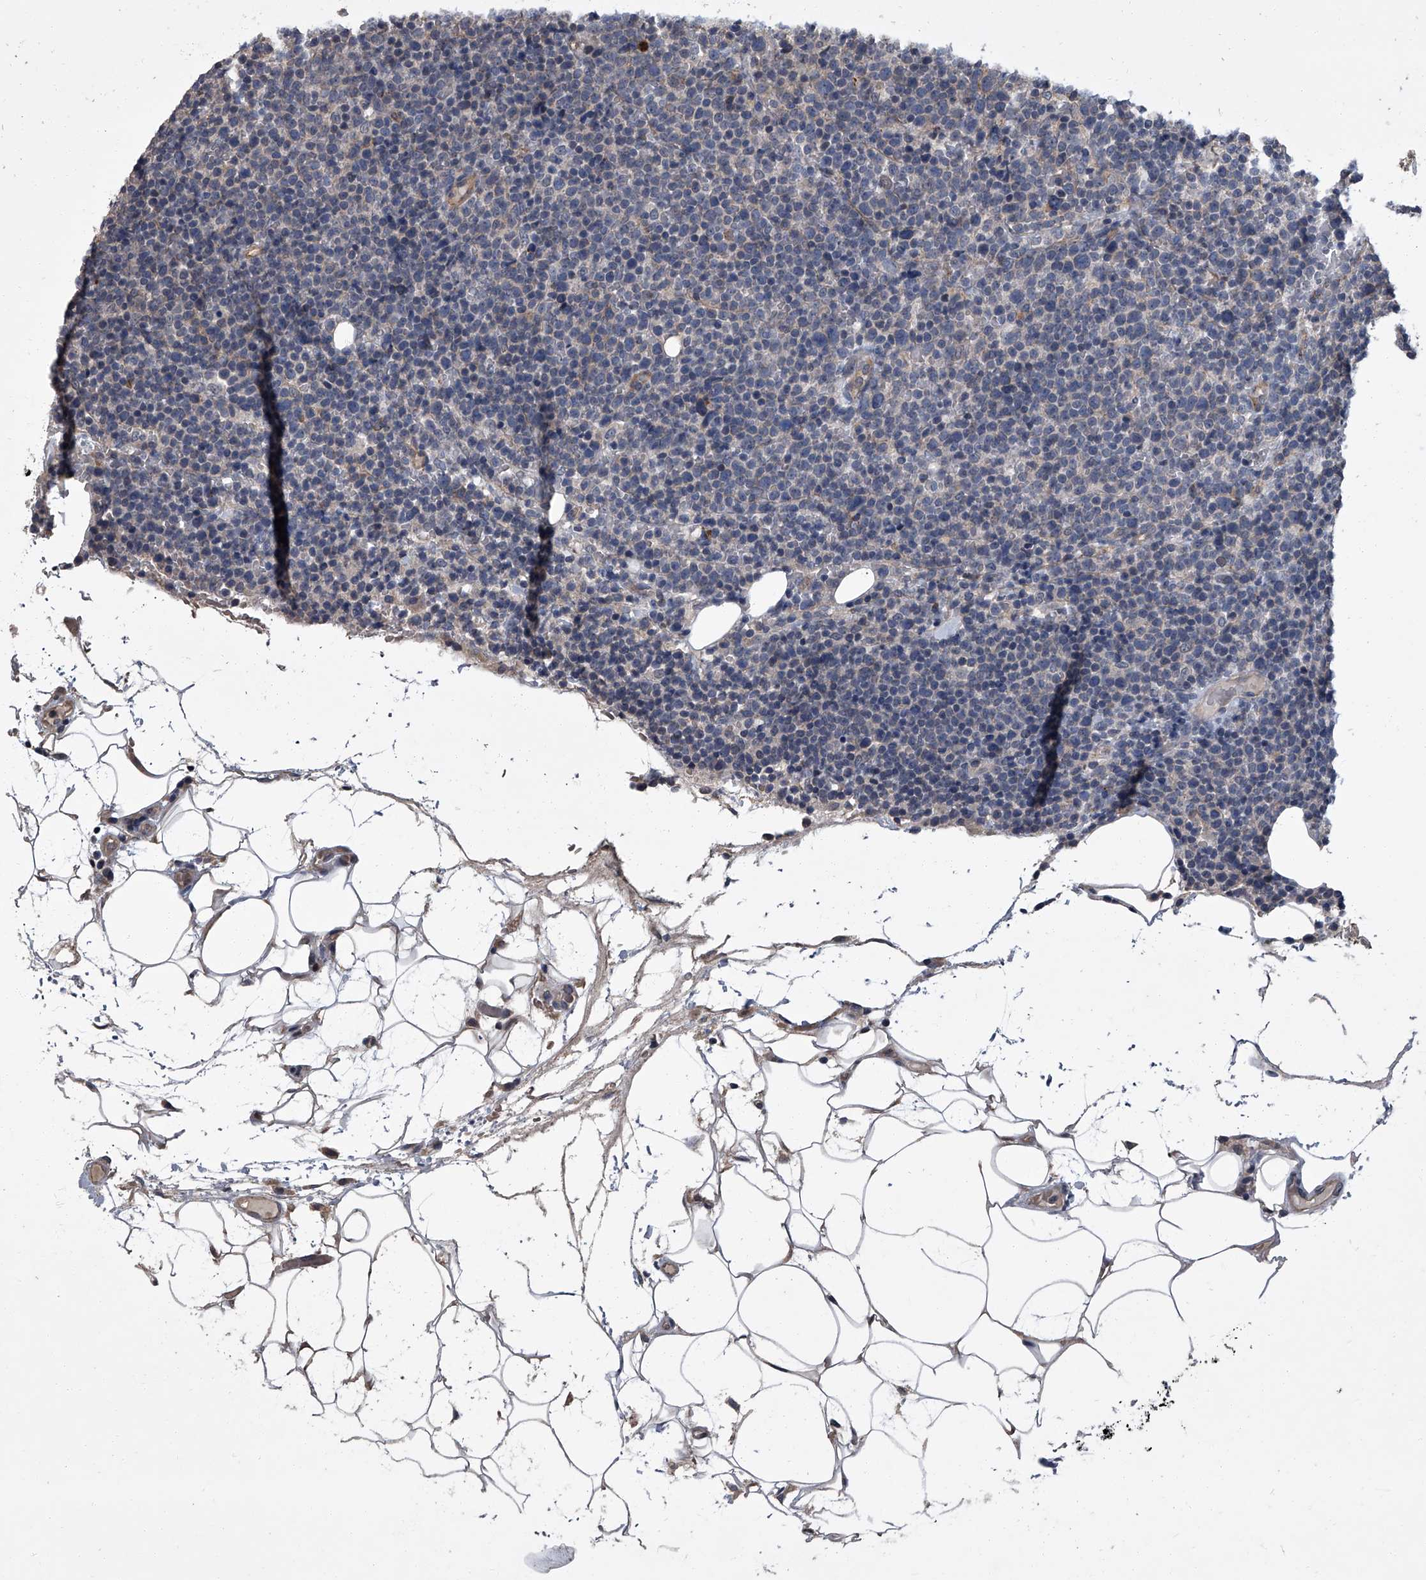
{"staining": {"intensity": "negative", "quantity": "none", "location": "none"}, "tissue": "lymphoma", "cell_type": "Tumor cells", "image_type": "cancer", "snomed": [{"axis": "morphology", "description": "Malignant lymphoma, non-Hodgkin's type, High grade"}, {"axis": "topography", "description": "Lymph node"}], "caption": "The immunohistochemistry histopathology image has no significant staining in tumor cells of high-grade malignant lymphoma, non-Hodgkin's type tissue. (DAB (3,3'-diaminobenzidine) immunohistochemistry visualized using brightfield microscopy, high magnification).", "gene": "SIRT4", "patient": {"sex": "male", "age": 61}}